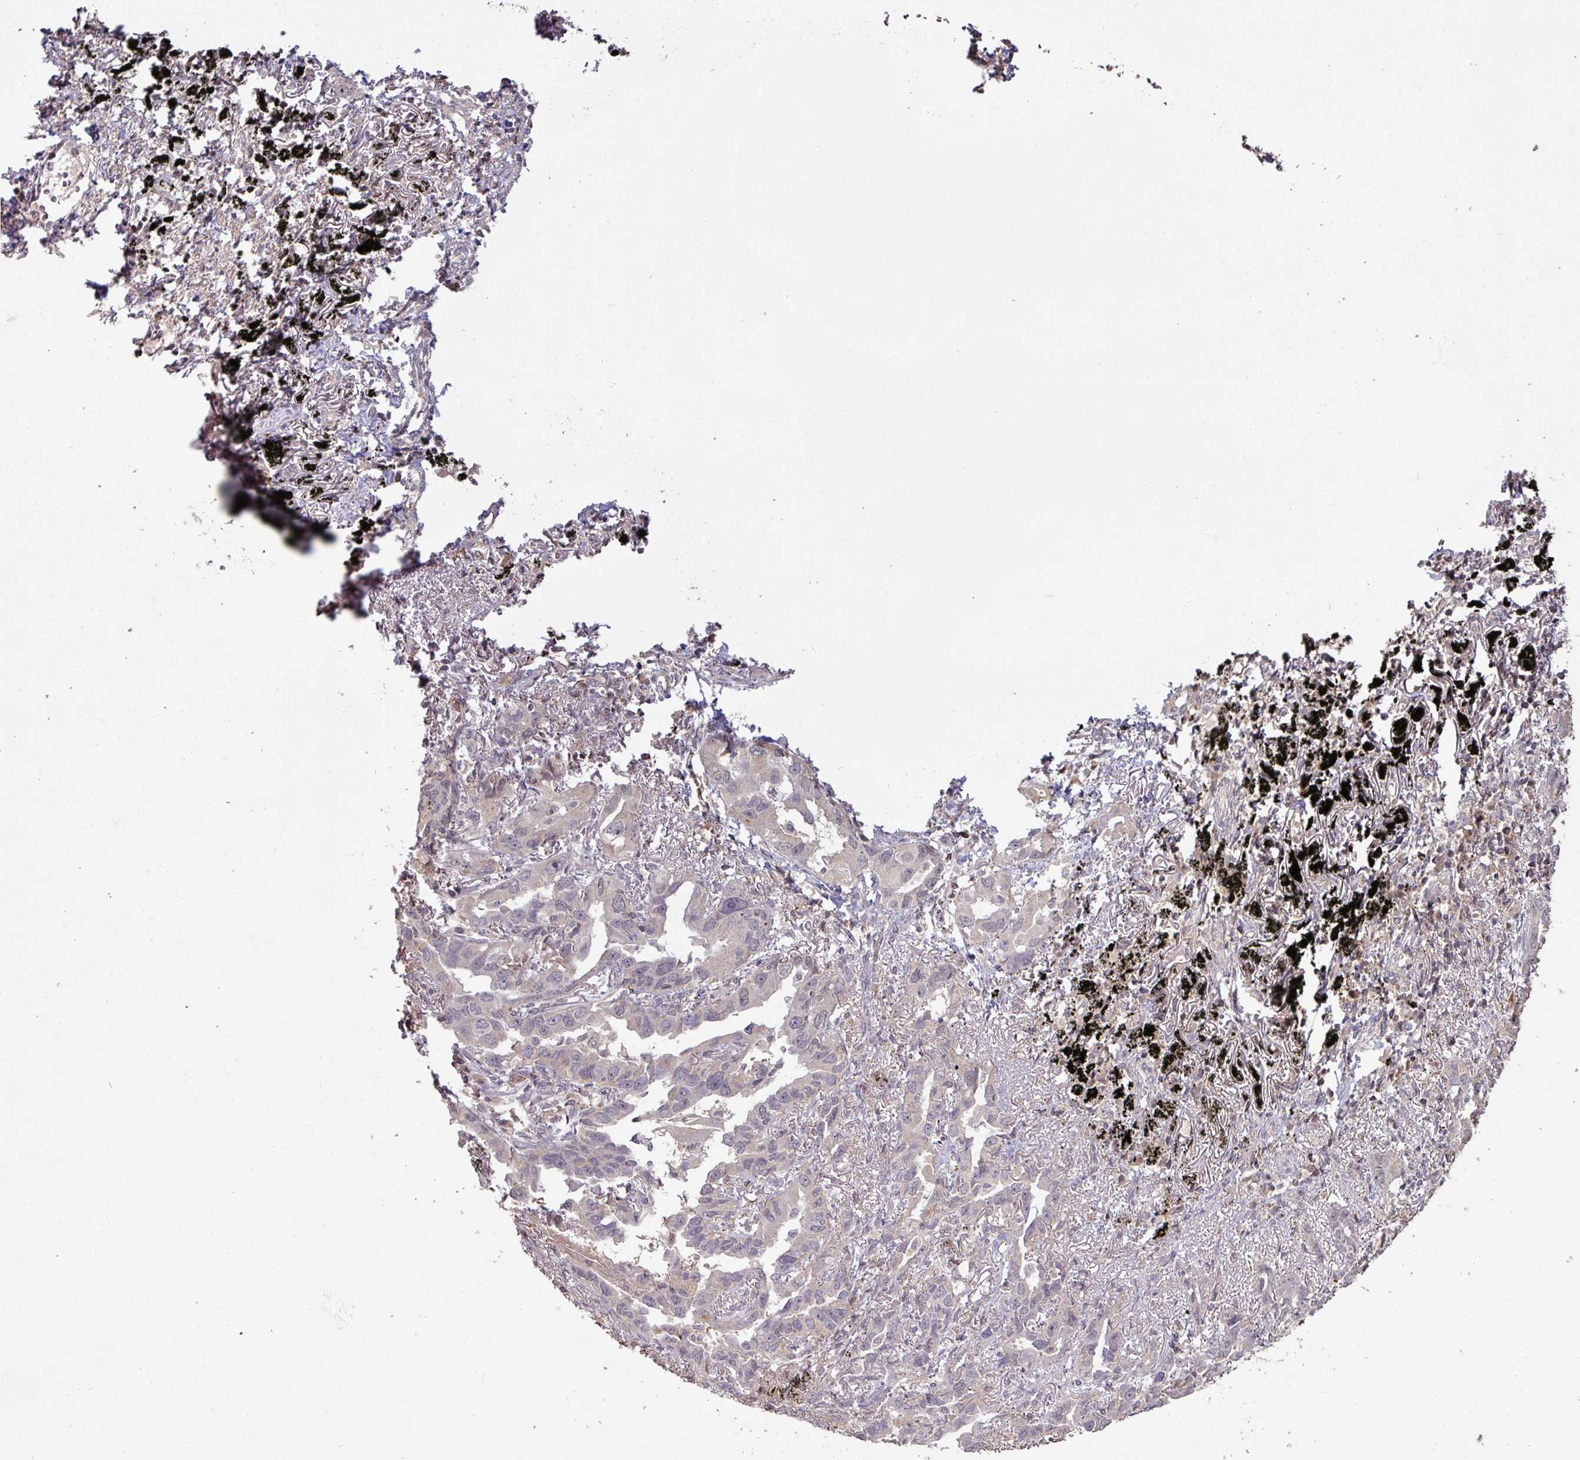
{"staining": {"intensity": "negative", "quantity": "none", "location": "none"}, "tissue": "lung cancer", "cell_type": "Tumor cells", "image_type": "cancer", "snomed": [{"axis": "morphology", "description": "Adenocarcinoma, NOS"}, {"axis": "topography", "description": "Lung"}], "caption": "DAB immunohistochemical staining of lung adenocarcinoma exhibits no significant positivity in tumor cells.", "gene": "OR6B1", "patient": {"sex": "male", "age": 67}}